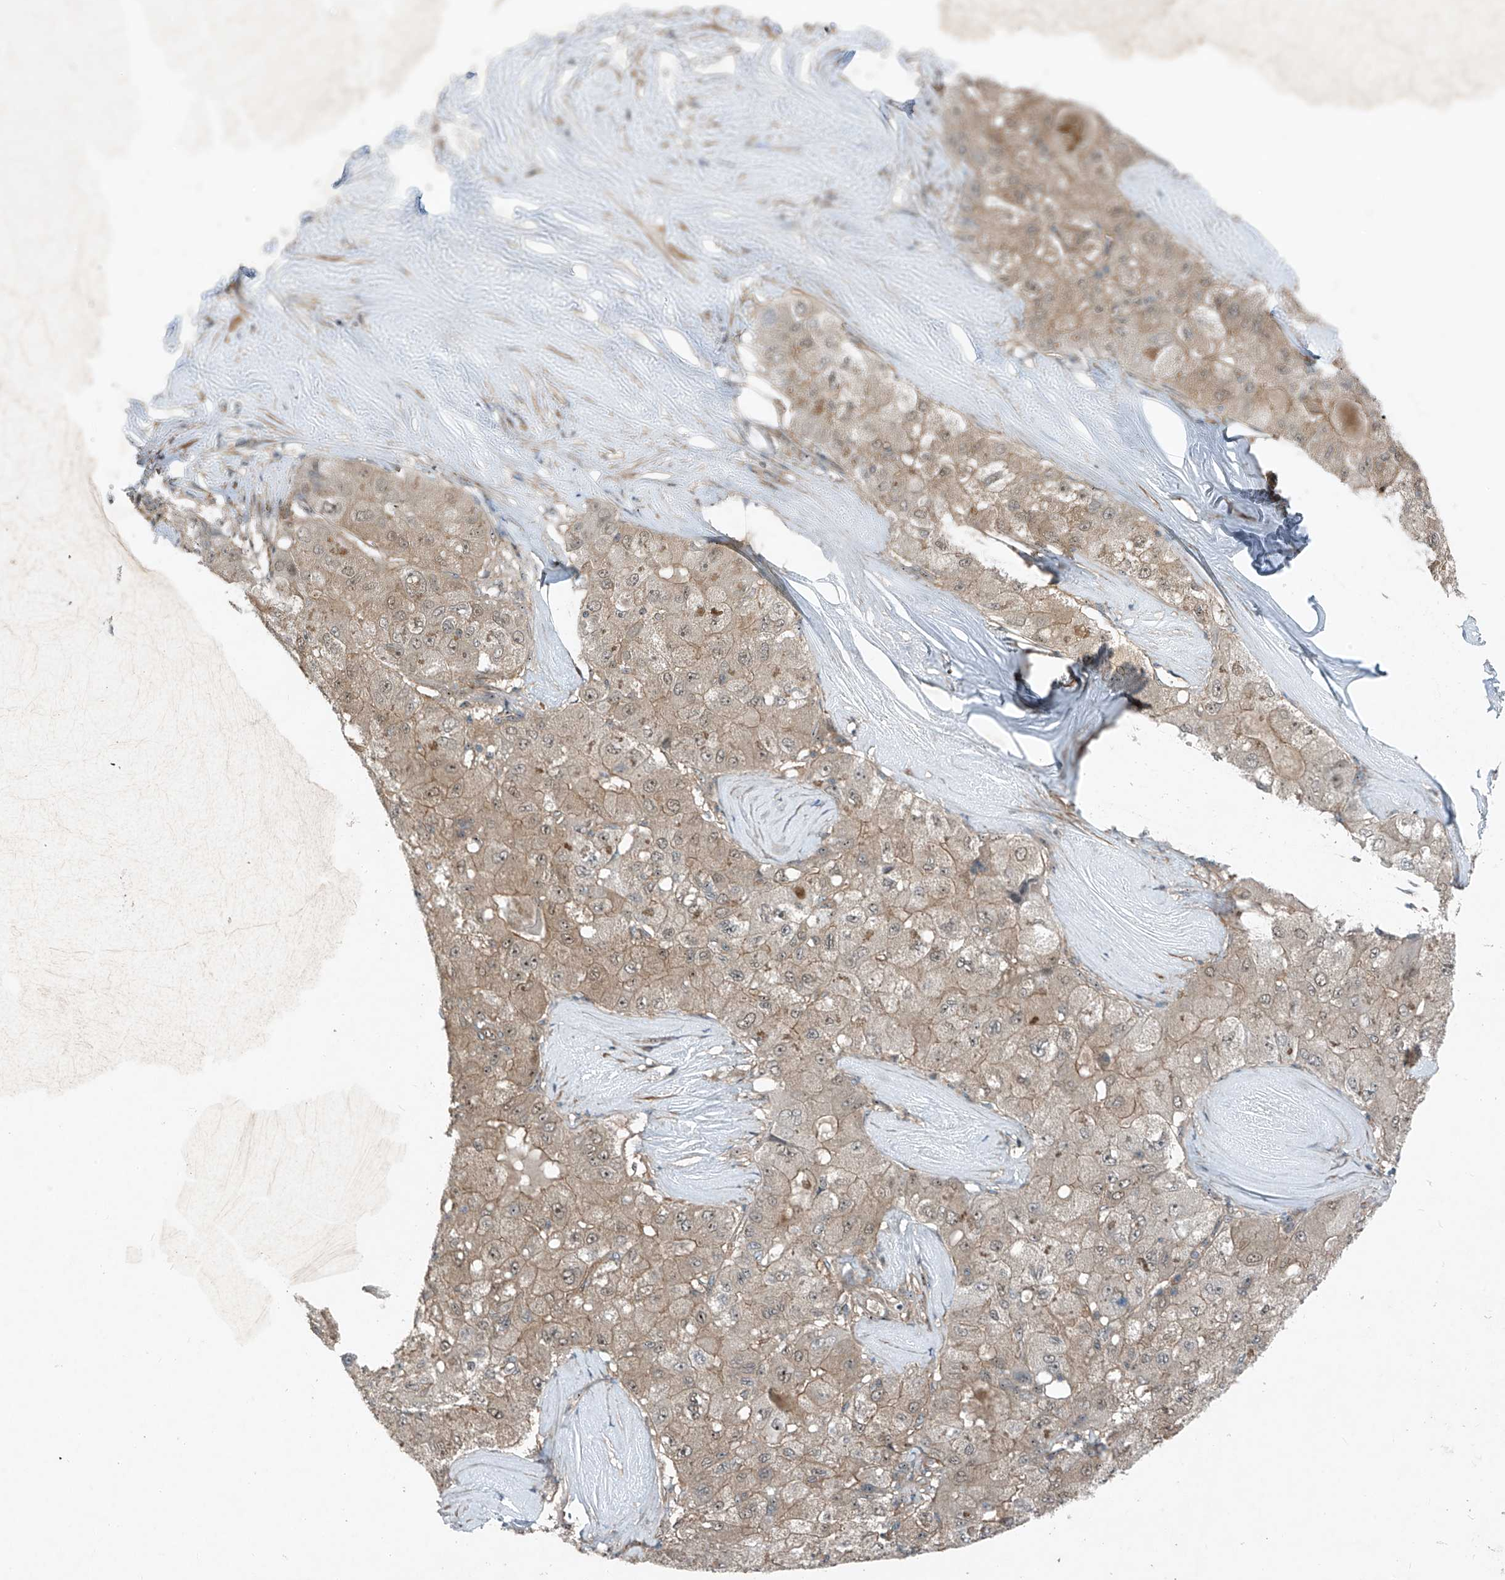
{"staining": {"intensity": "weak", "quantity": "25%-75%", "location": "cytoplasmic/membranous"}, "tissue": "liver cancer", "cell_type": "Tumor cells", "image_type": "cancer", "snomed": [{"axis": "morphology", "description": "Carcinoma, Hepatocellular, NOS"}, {"axis": "topography", "description": "Liver"}], "caption": "The image shows staining of liver cancer, revealing weak cytoplasmic/membranous protein positivity (brown color) within tumor cells.", "gene": "PPCS", "patient": {"sex": "male", "age": 80}}